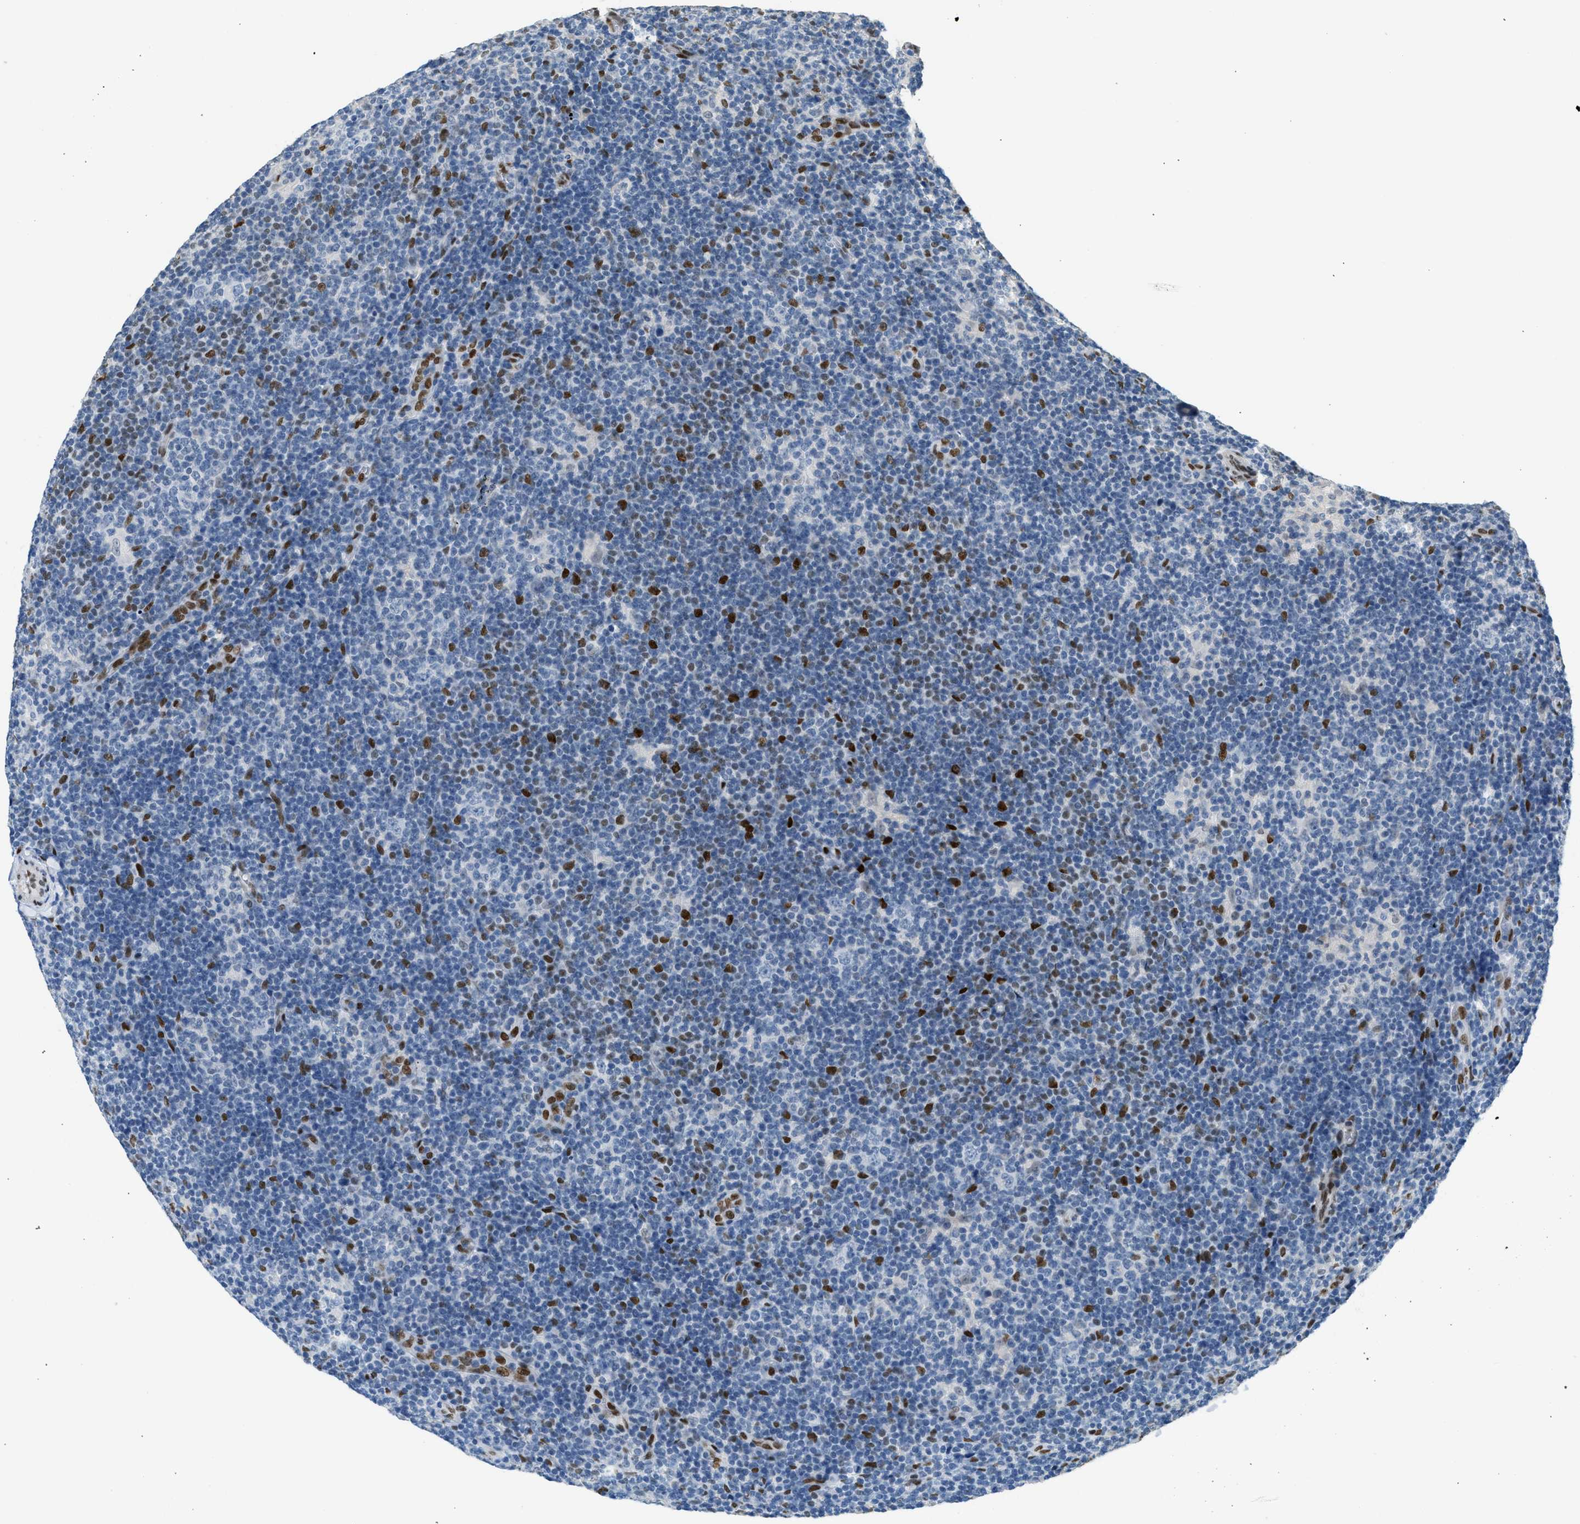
{"staining": {"intensity": "negative", "quantity": "none", "location": "none"}, "tissue": "lymphoma", "cell_type": "Tumor cells", "image_type": "cancer", "snomed": [{"axis": "morphology", "description": "Hodgkin's disease, NOS"}, {"axis": "topography", "description": "Lymph node"}], "caption": "Human lymphoma stained for a protein using IHC exhibits no staining in tumor cells.", "gene": "ZBTB20", "patient": {"sex": "female", "age": 57}}